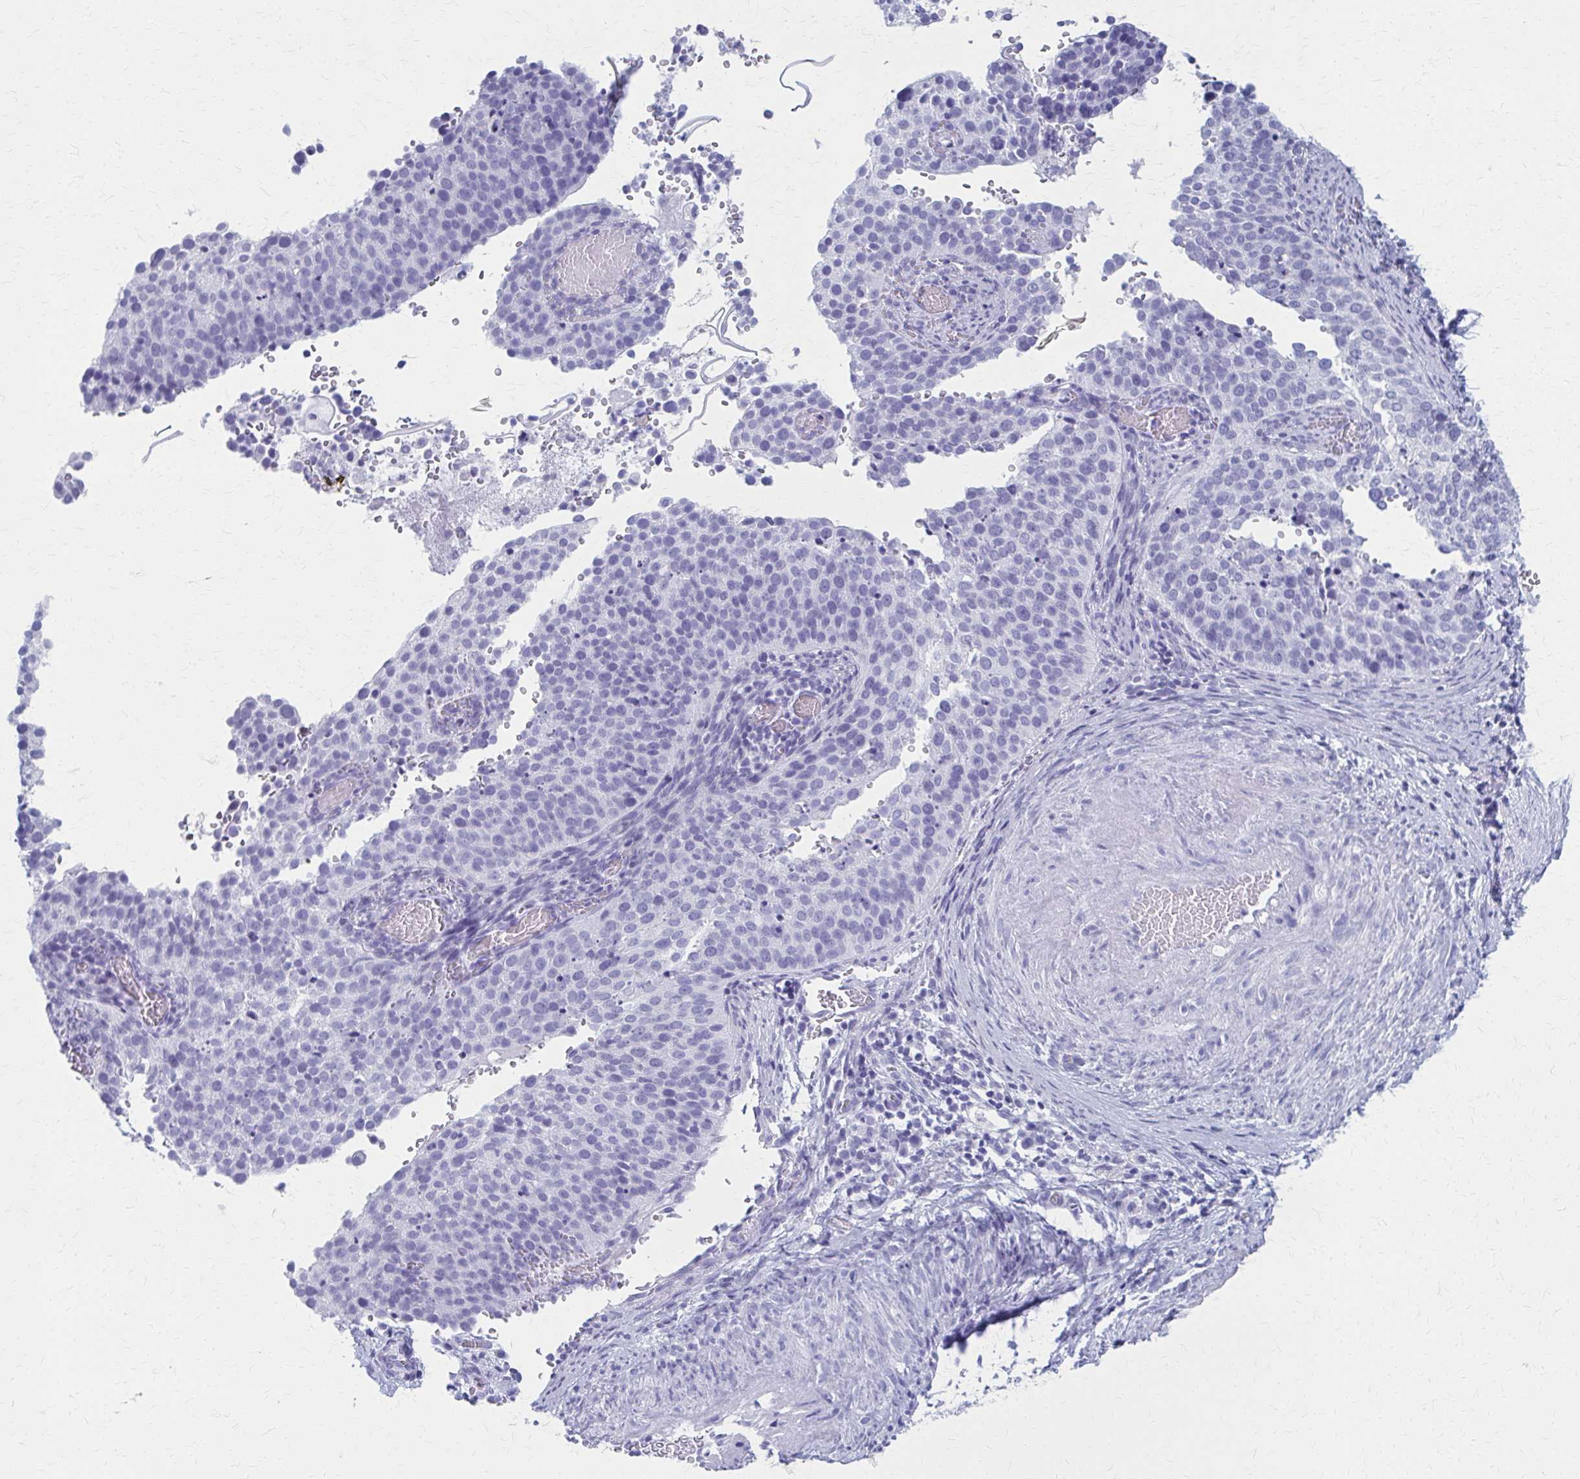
{"staining": {"intensity": "negative", "quantity": "none", "location": "none"}, "tissue": "cervical cancer", "cell_type": "Tumor cells", "image_type": "cancer", "snomed": [{"axis": "morphology", "description": "Squamous cell carcinoma, NOS"}, {"axis": "topography", "description": "Cervix"}], "caption": "Tumor cells are negative for protein expression in human cervical cancer. The staining was performed using DAB to visualize the protein expression in brown, while the nuclei were stained in blue with hematoxylin (Magnification: 20x).", "gene": "CELF5", "patient": {"sex": "female", "age": 44}}